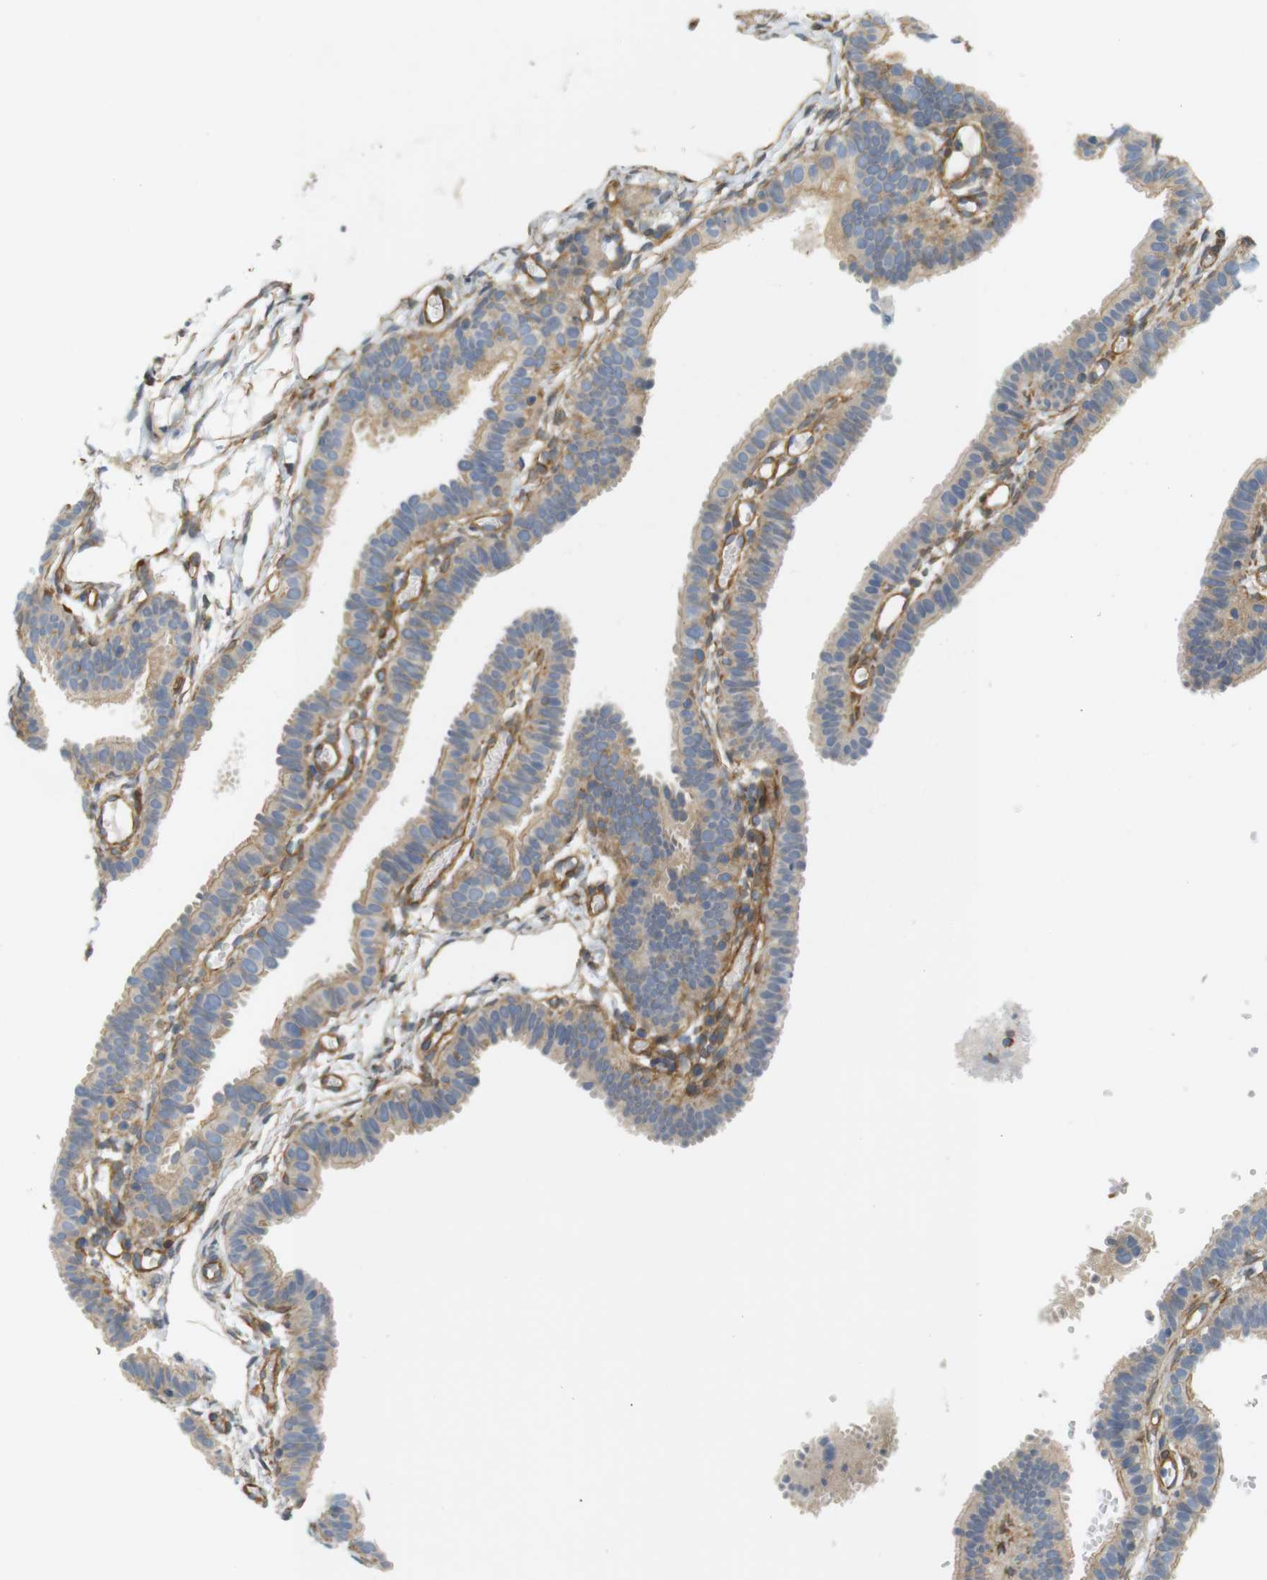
{"staining": {"intensity": "weak", "quantity": "25%-75%", "location": "cytoplasmic/membranous"}, "tissue": "fallopian tube", "cell_type": "Glandular cells", "image_type": "normal", "snomed": [{"axis": "morphology", "description": "Normal tissue, NOS"}, {"axis": "topography", "description": "Fallopian tube"}, {"axis": "topography", "description": "Placenta"}], "caption": "A high-resolution image shows immunohistochemistry staining of benign fallopian tube, which displays weak cytoplasmic/membranous staining in approximately 25%-75% of glandular cells. (DAB IHC with brightfield microscopy, high magnification).", "gene": "CYTH3", "patient": {"sex": "female", "age": 34}}